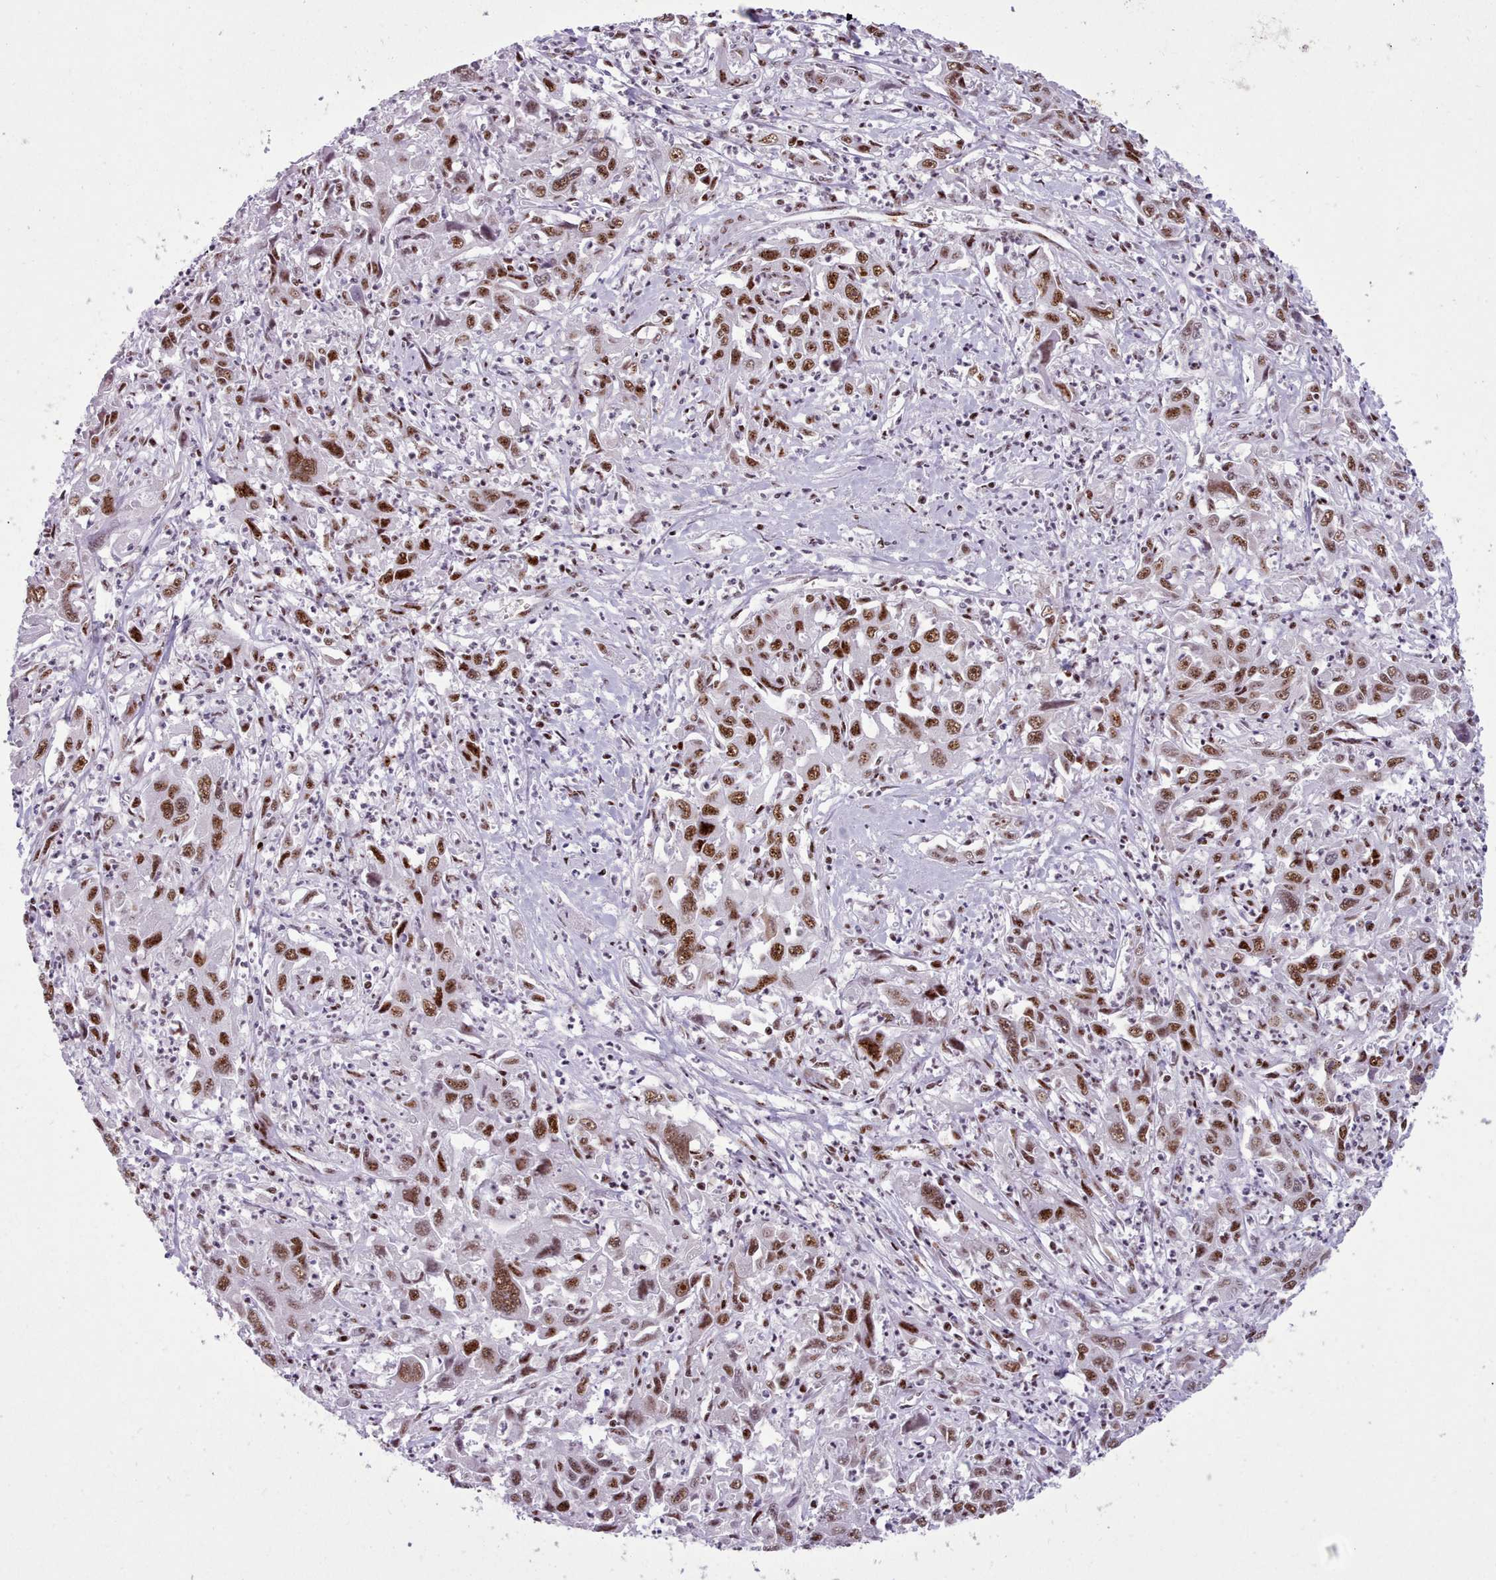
{"staining": {"intensity": "strong", "quantity": ">75%", "location": "nuclear"}, "tissue": "liver cancer", "cell_type": "Tumor cells", "image_type": "cancer", "snomed": [{"axis": "morphology", "description": "Carcinoma, Hepatocellular, NOS"}, {"axis": "topography", "description": "Liver"}], "caption": "Human hepatocellular carcinoma (liver) stained with a protein marker exhibits strong staining in tumor cells.", "gene": "TMEM35B", "patient": {"sex": "male", "age": 63}}